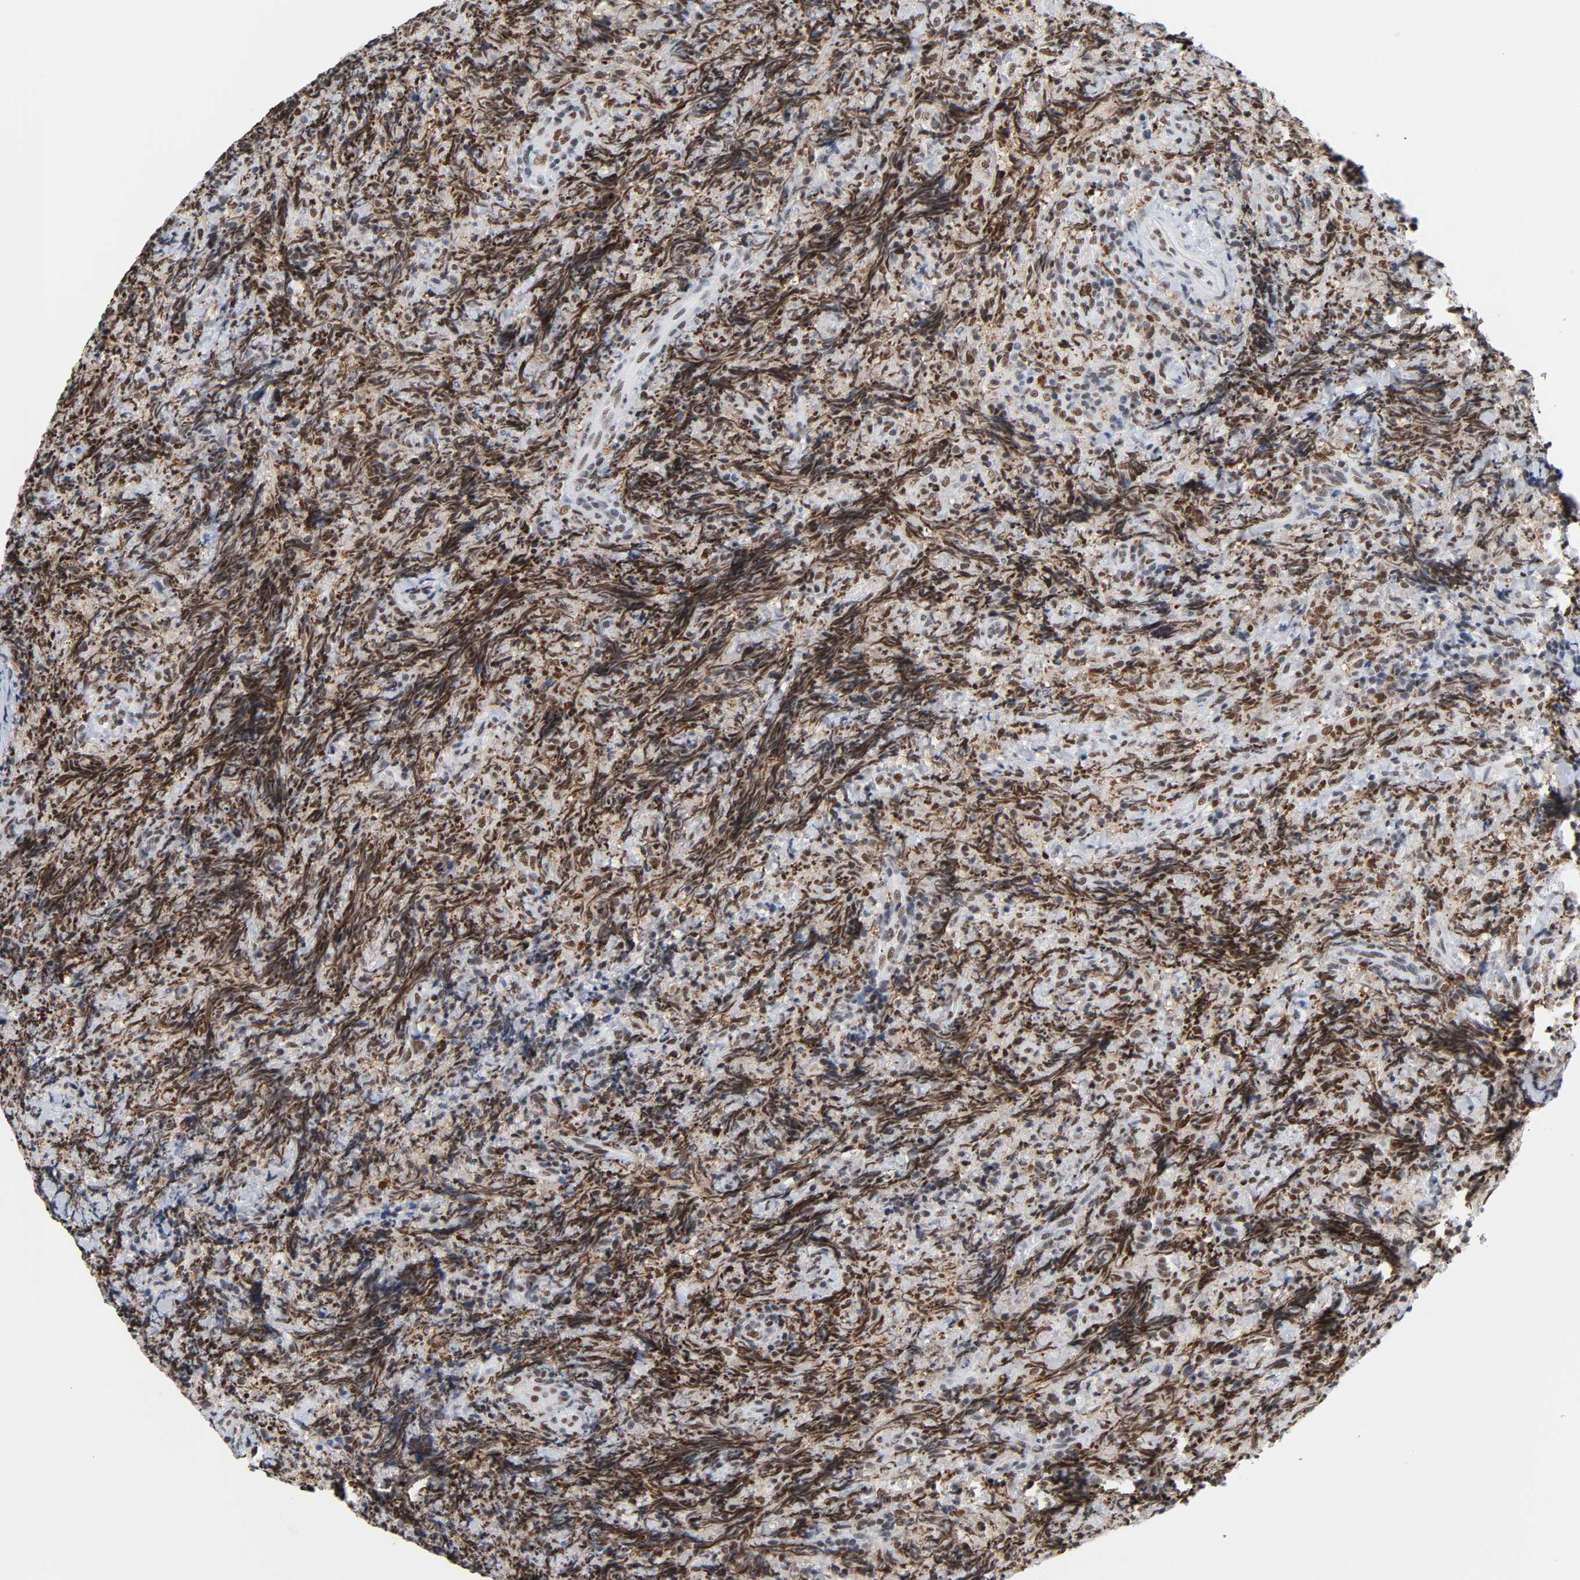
{"staining": {"intensity": "moderate", "quantity": ">75%", "location": "cytoplasmic/membranous,nuclear"}, "tissue": "lymphoma", "cell_type": "Tumor cells", "image_type": "cancer", "snomed": [{"axis": "morphology", "description": "Malignant lymphoma, non-Hodgkin's type, High grade"}, {"axis": "topography", "description": "Tonsil"}], "caption": "The histopathology image demonstrates a brown stain indicating the presence of a protein in the cytoplasmic/membranous and nuclear of tumor cells in malignant lymphoma, non-Hodgkin's type (high-grade). The protein is shown in brown color, while the nuclei are stained blue.", "gene": "CSTF2", "patient": {"sex": "female", "age": 36}}